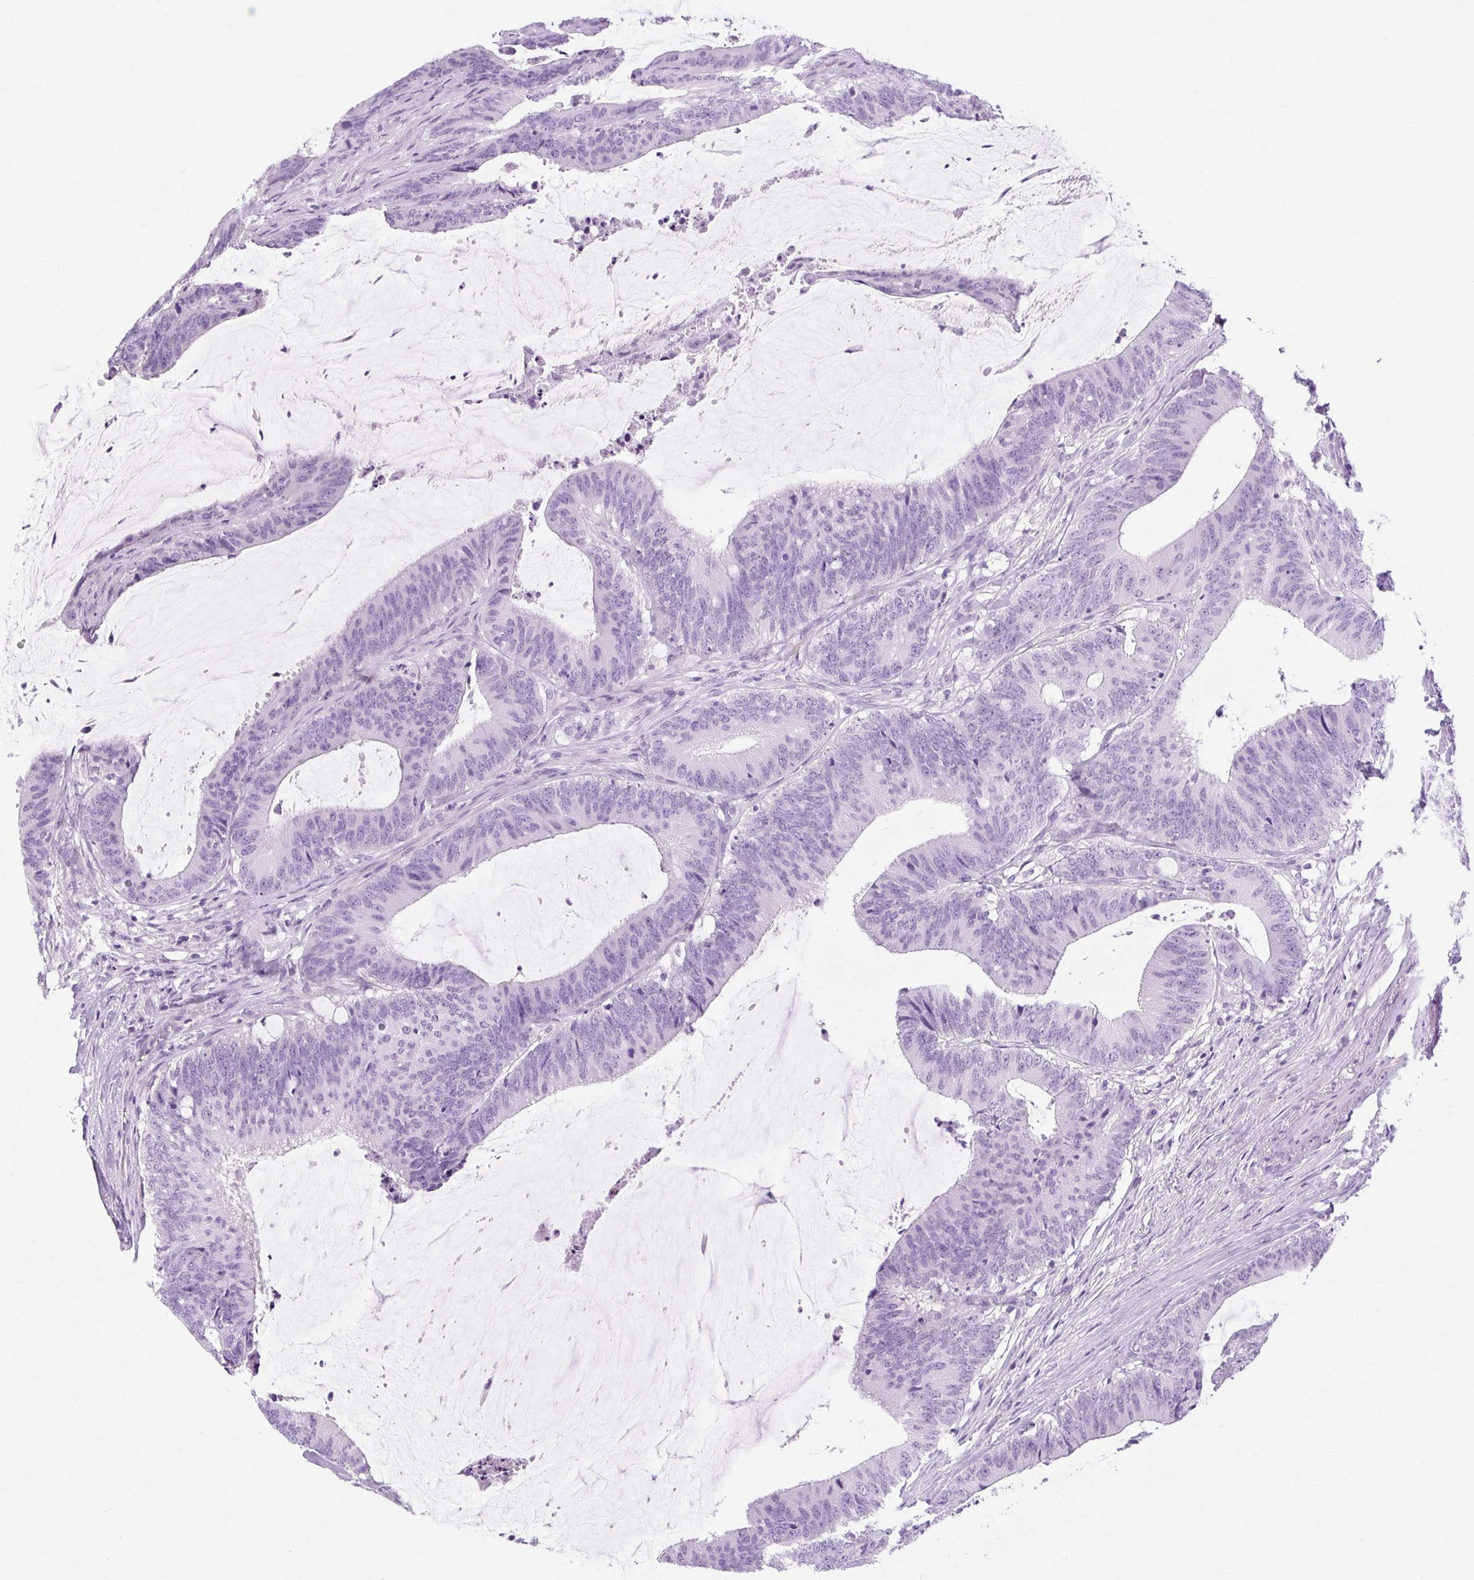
{"staining": {"intensity": "negative", "quantity": "none", "location": "none"}, "tissue": "colorectal cancer", "cell_type": "Tumor cells", "image_type": "cancer", "snomed": [{"axis": "morphology", "description": "Adenocarcinoma, NOS"}, {"axis": "topography", "description": "Colon"}], "caption": "Immunohistochemical staining of human colorectal cancer demonstrates no significant expression in tumor cells.", "gene": "OOEP", "patient": {"sex": "female", "age": 43}}